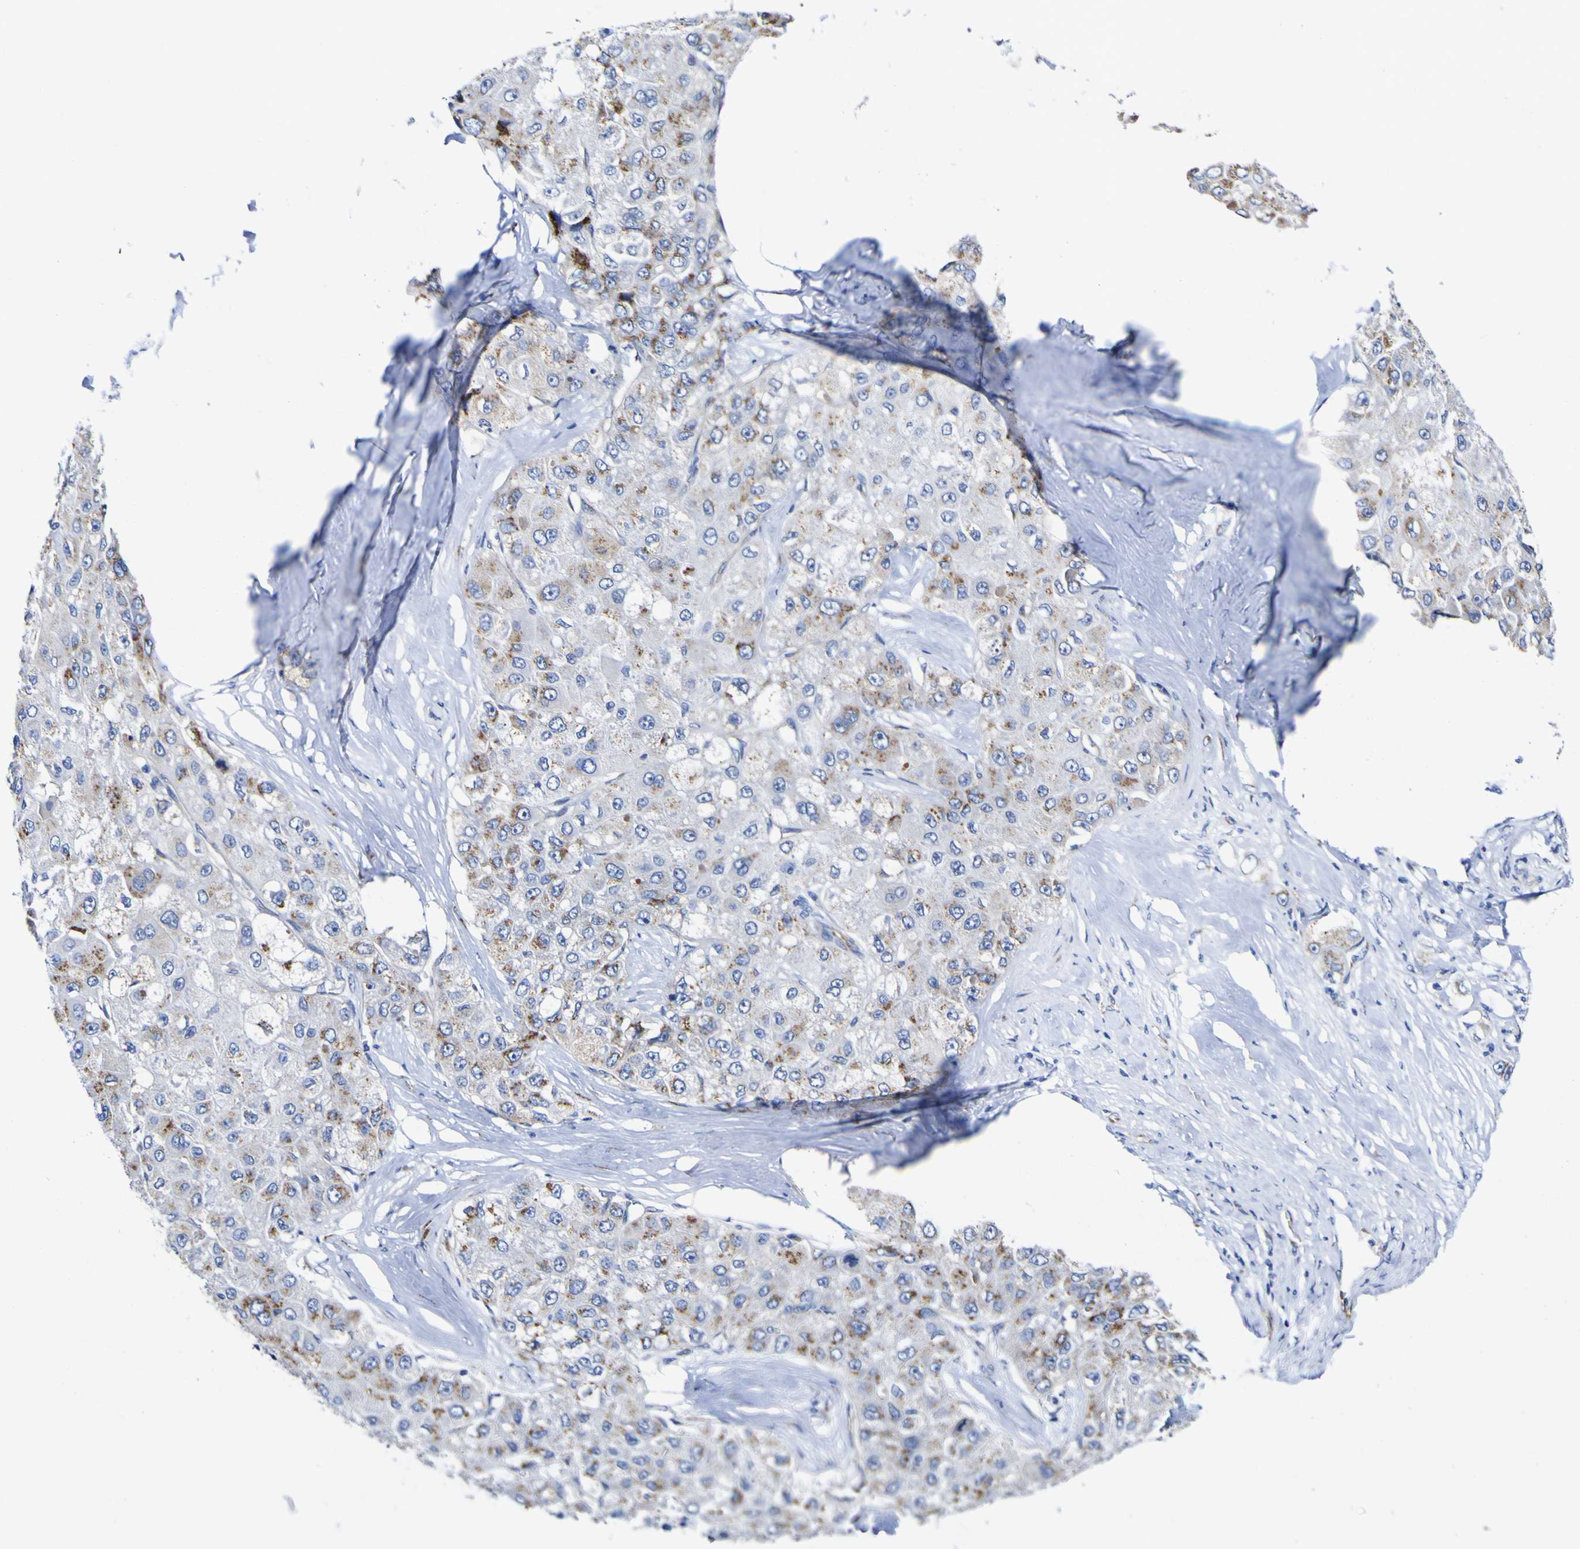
{"staining": {"intensity": "moderate", "quantity": "25%-75%", "location": "cytoplasmic/membranous"}, "tissue": "liver cancer", "cell_type": "Tumor cells", "image_type": "cancer", "snomed": [{"axis": "morphology", "description": "Carcinoma, Hepatocellular, NOS"}, {"axis": "topography", "description": "Liver"}], "caption": "Immunohistochemistry of liver hepatocellular carcinoma demonstrates medium levels of moderate cytoplasmic/membranous staining in approximately 25%-75% of tumor cells. (DAB IHC with brightfield microscopy, high magnification).", "gene": "GOLM1", "patient": {"sex": "male", "age": 80}}